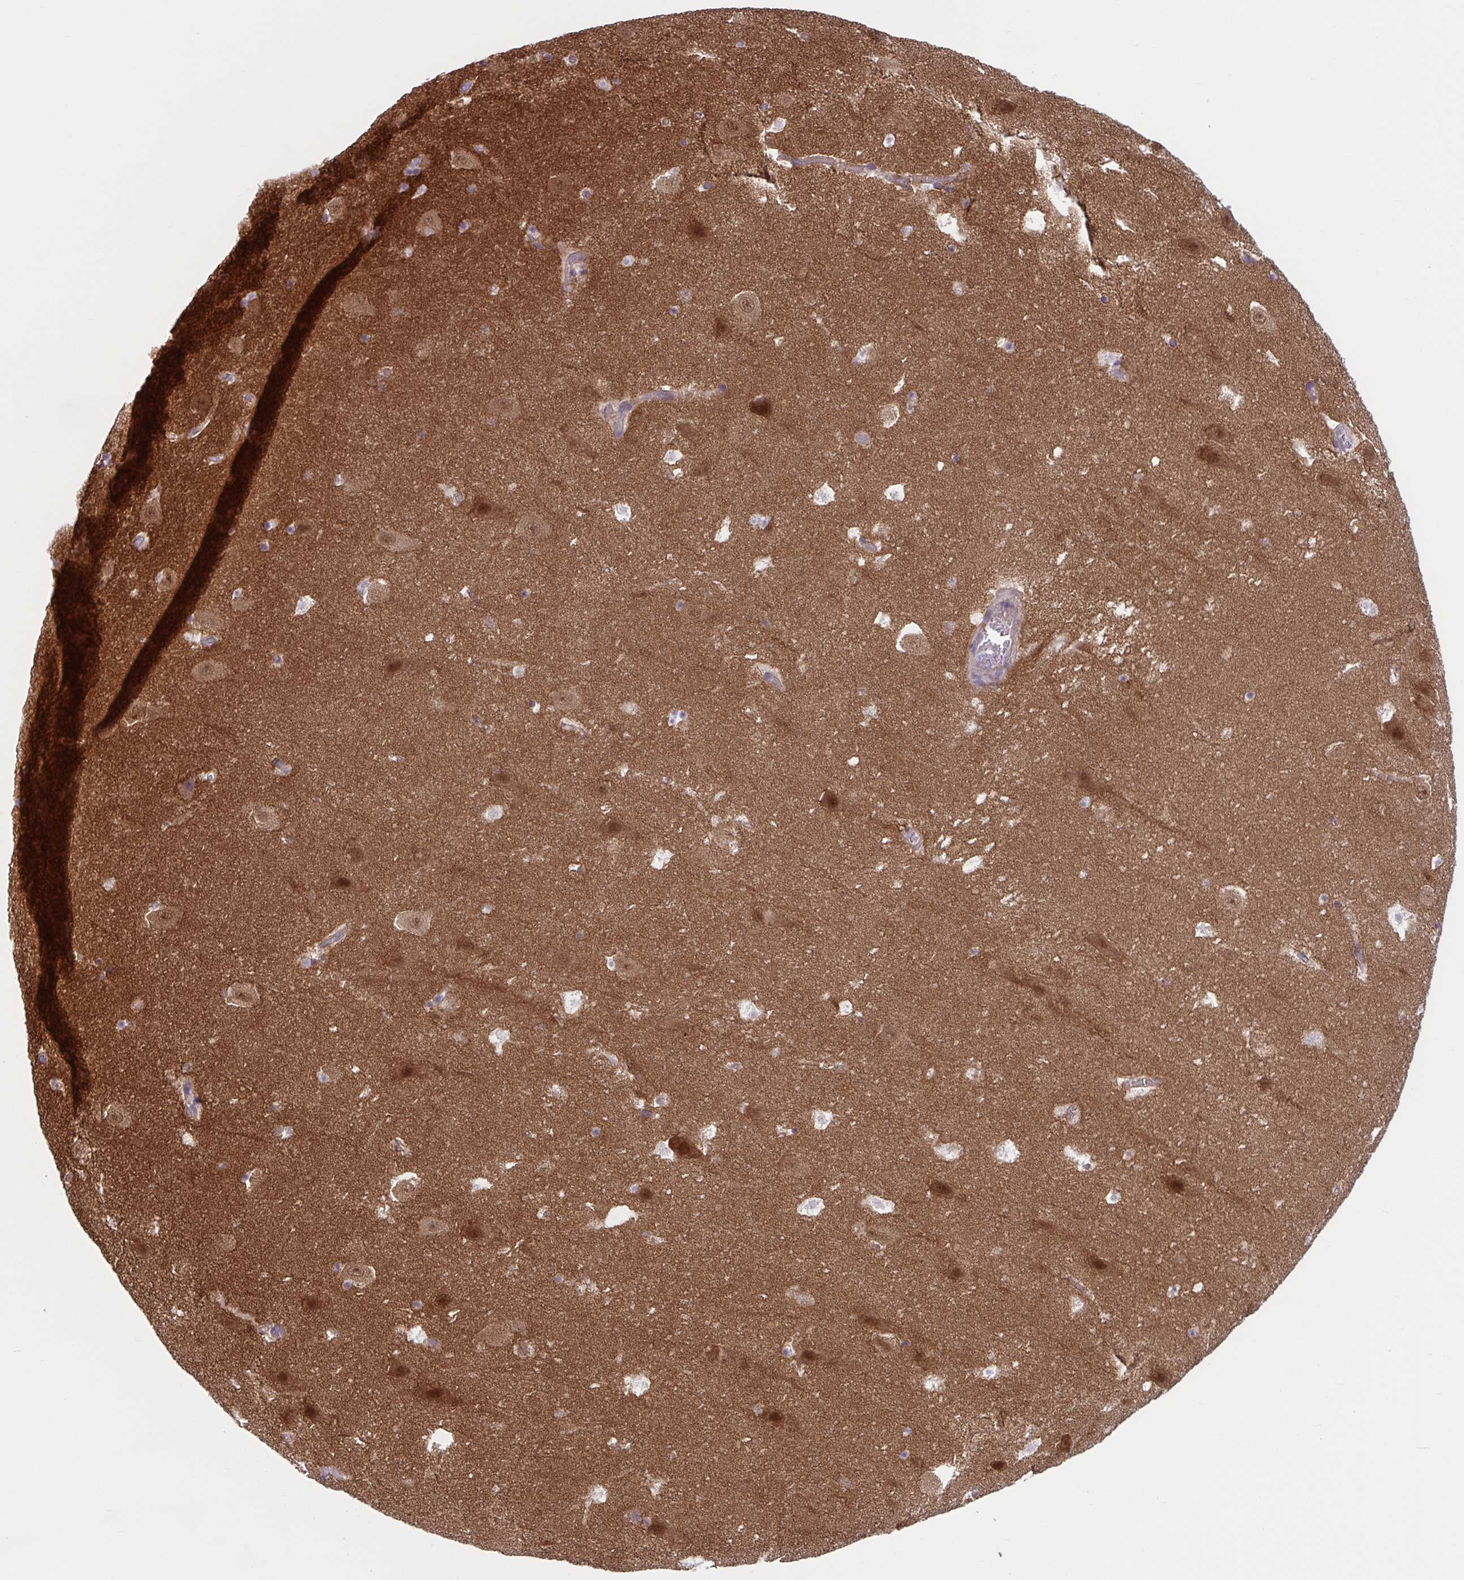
{"staining": {"intensity": "weak", "quantity": "<25%", "location": "cytoplasmic/membranous"}, "tissue": "hippocampus", "cell_type": "Glial cells", "image_type": "normal", "snomed": [{"axis": "morphology", "description": "Normal tissue, NOS"}, {"axis": "topography", "description": "Hippocampus"}], "caption": "This micrograph is of unremarkable hippocampus stained with IHC to label a protein in brown with the nuclei are counter-stained blue. There is no staining in glial cells.", "gene": "TTC7B", "patient": {"sex": "female", "age": 42}}